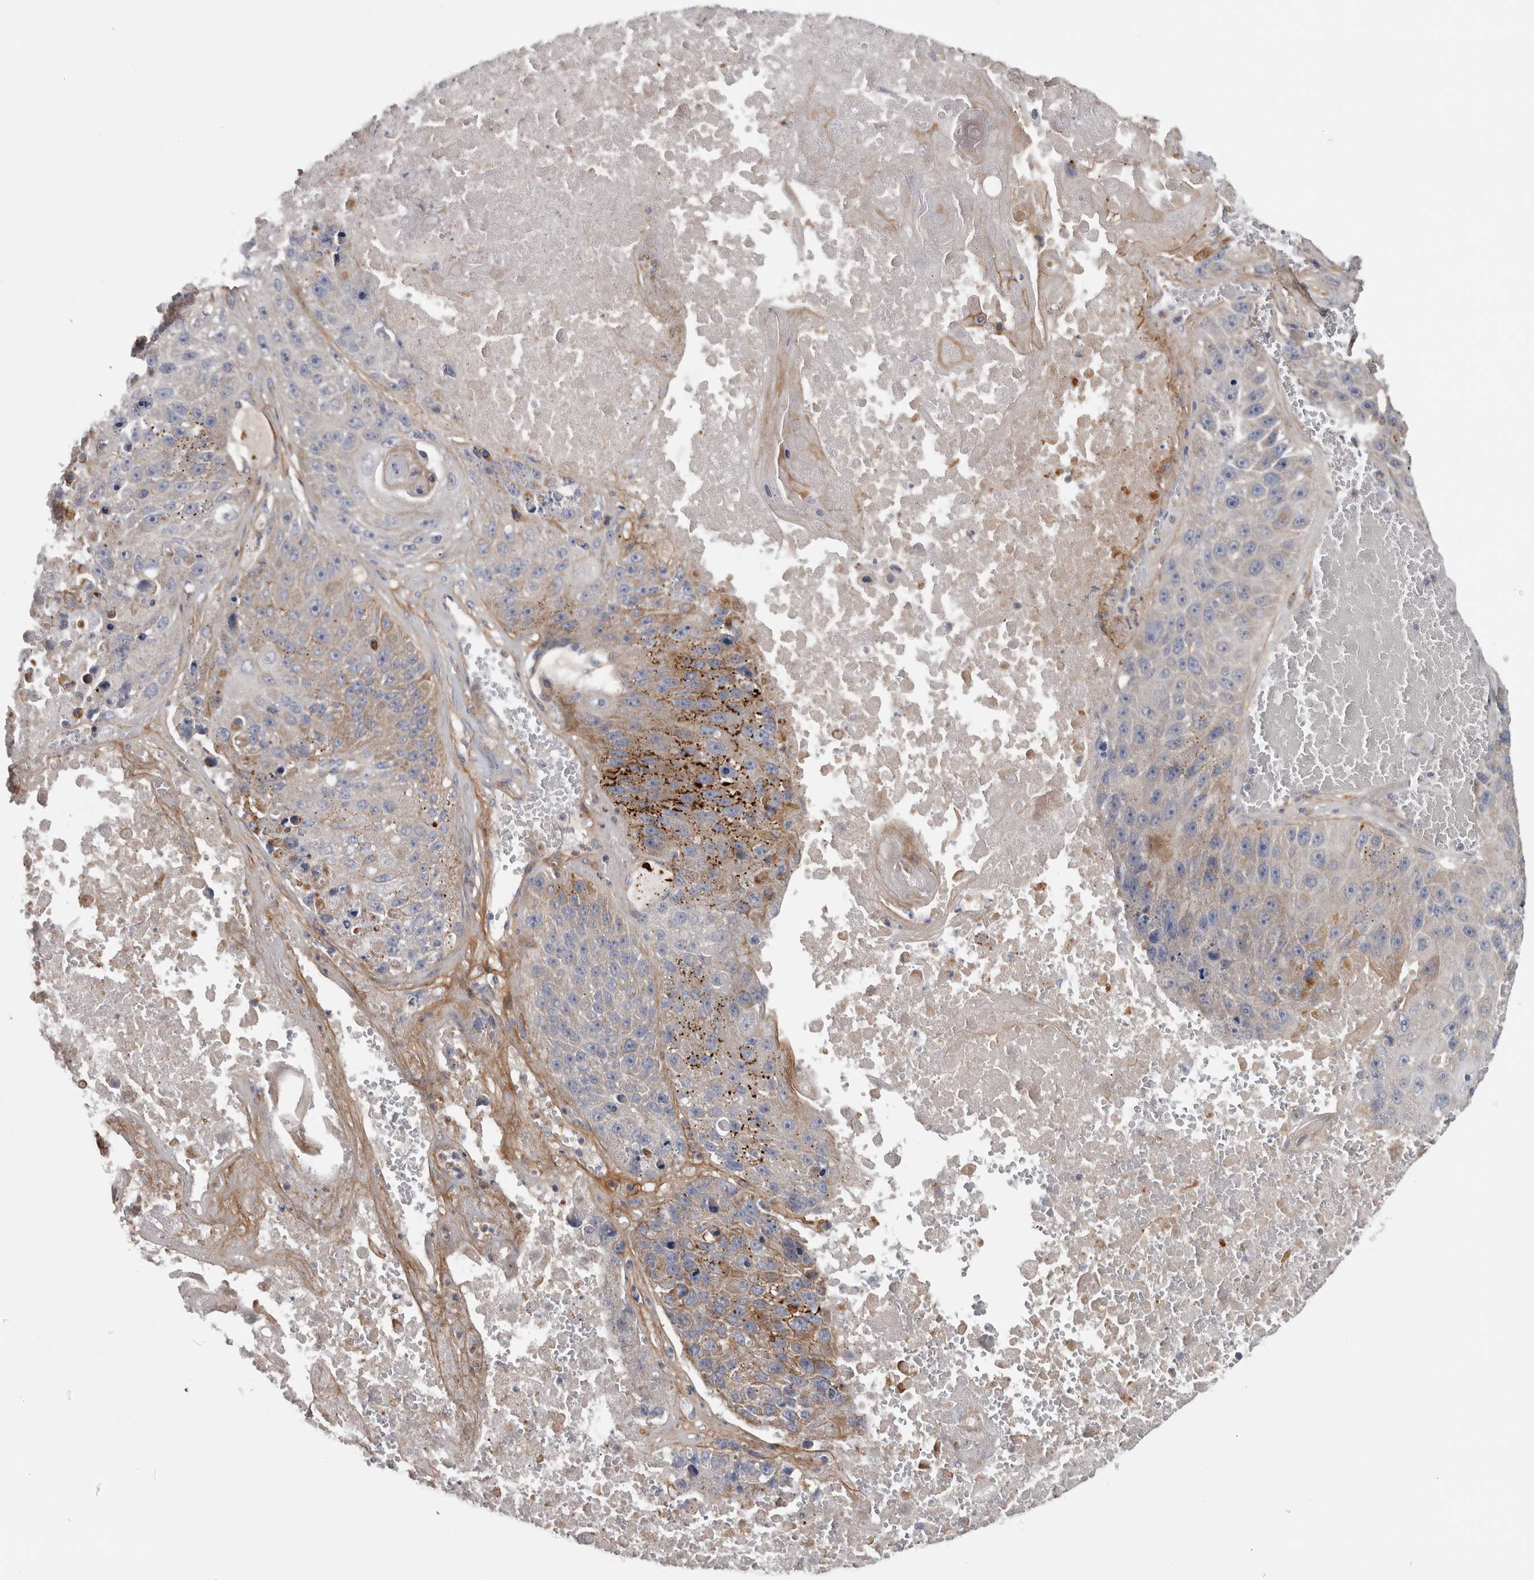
{"staining": {"intensity": "moderate", "quantity": "<25%", "location": "cytoplasmic/membranous"}, "tissue": "lung cancer", "cell_type": "Tumor cells", "image_type": "cancer", "snomed": [{"axis": "morphology", "description": "Squamous cell carcinoma, NOS"}, {"axis": "topography", "description": "Lung"}], "caption": "Immunohistochemical staining of lung cancer (squamous cell carcinoma) reveals low levels of moderate cytoplasmic/membranous positivity in about <25% of tumor cells.", "gene": "ATXN2", "patient": {"sex": "male", "age": 61}}